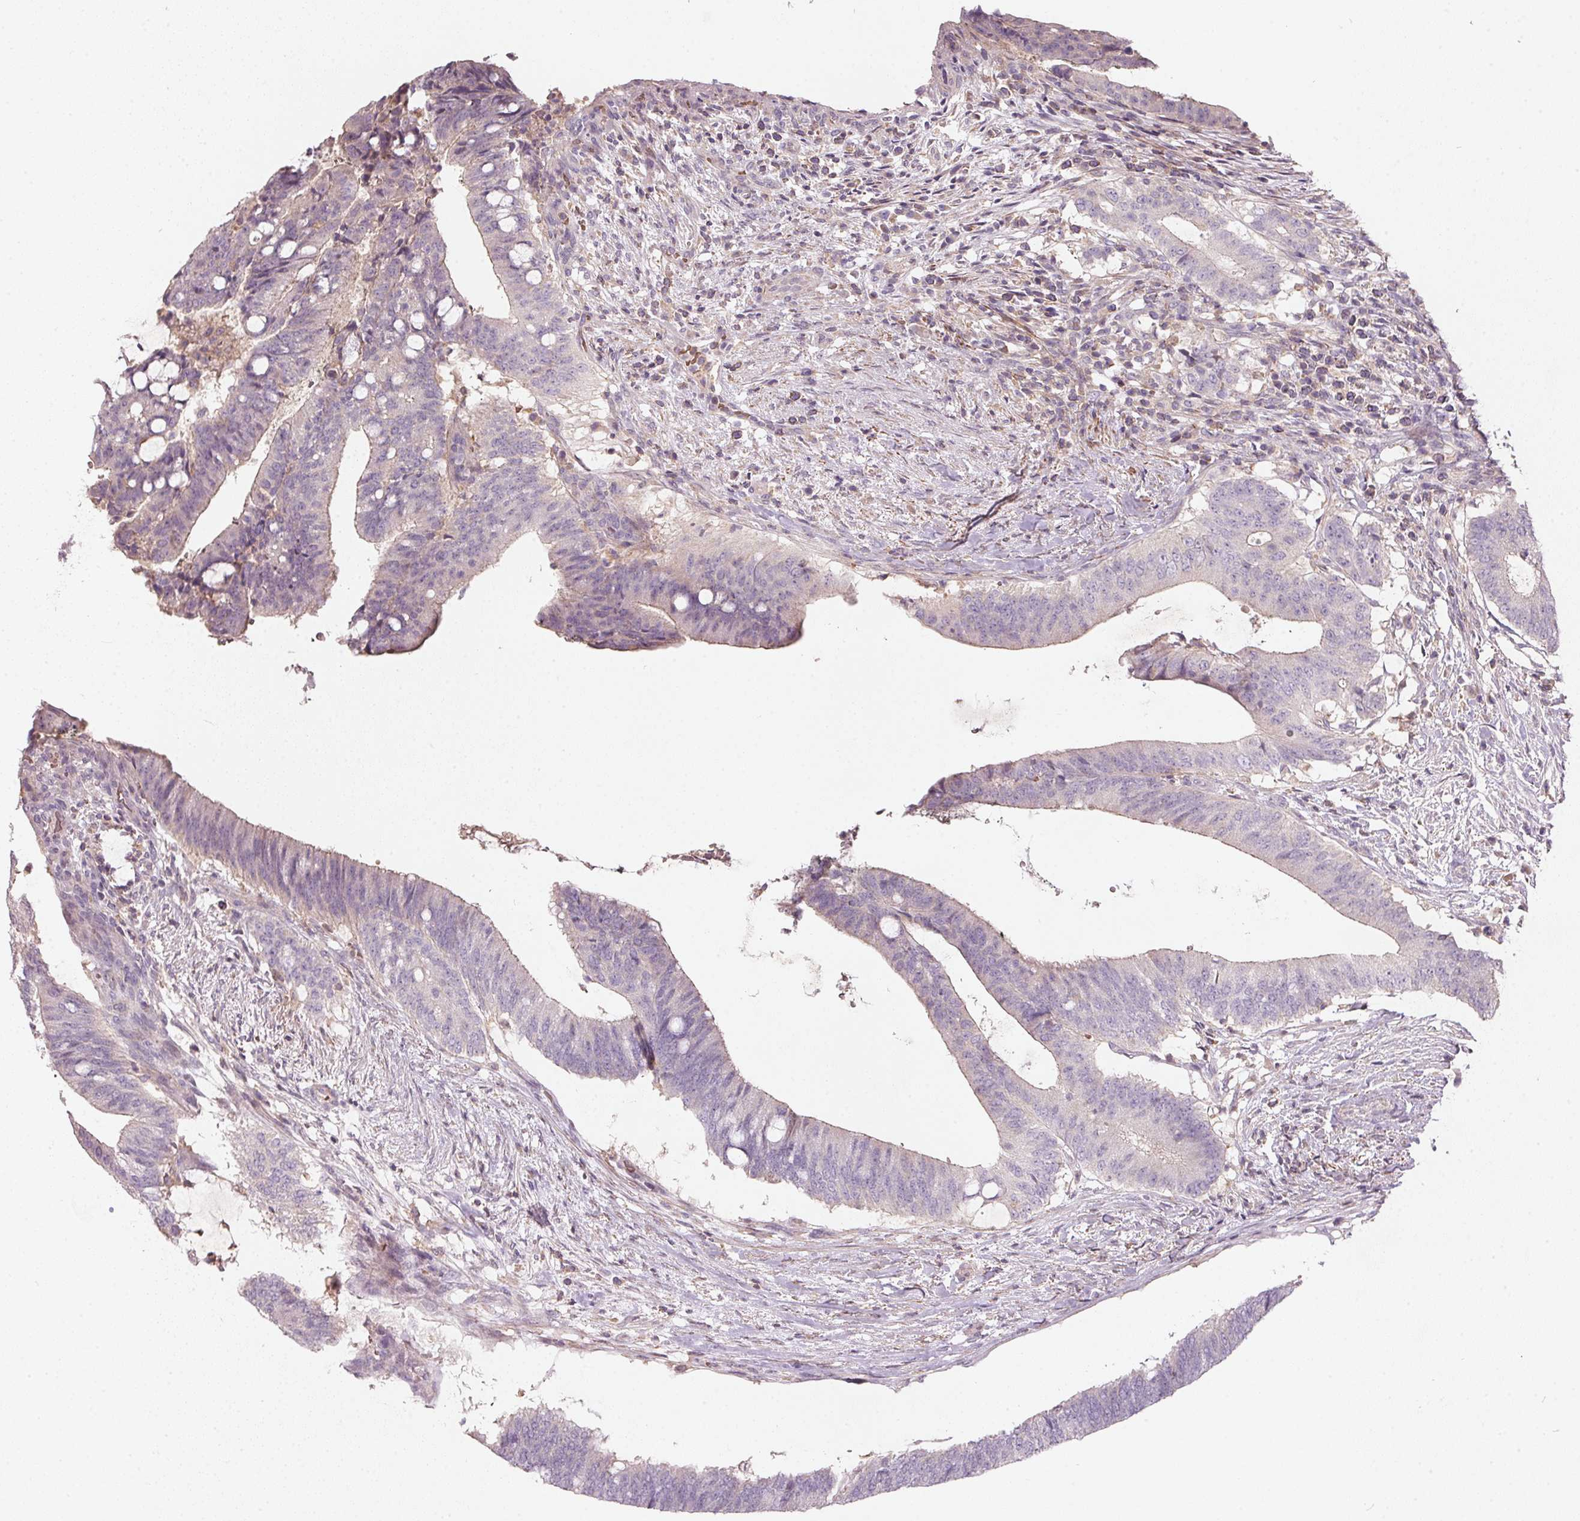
{"staining": {"intensity": "negative", "quantity": "none", "location": "none"}, "tissue": "colorectal cancer", "cell_type": "Tumor cells", "image_type": "cancer", "snomed": [{"axis": "morphology", "description": "Adenocarcinoma, NOS"}, {"axis": "topography", "description": "Colon"}], "caption": "The IHC photomicrograph has no significant staining in tumor cells of adenocarcinoma (colorectal) tissue. (DAB immunohistochemistry (IHC) visualized using brightfield microscopy, high magnification).", "gene": "KCNK15", "patient": {"sex": "female", "age": 43}}